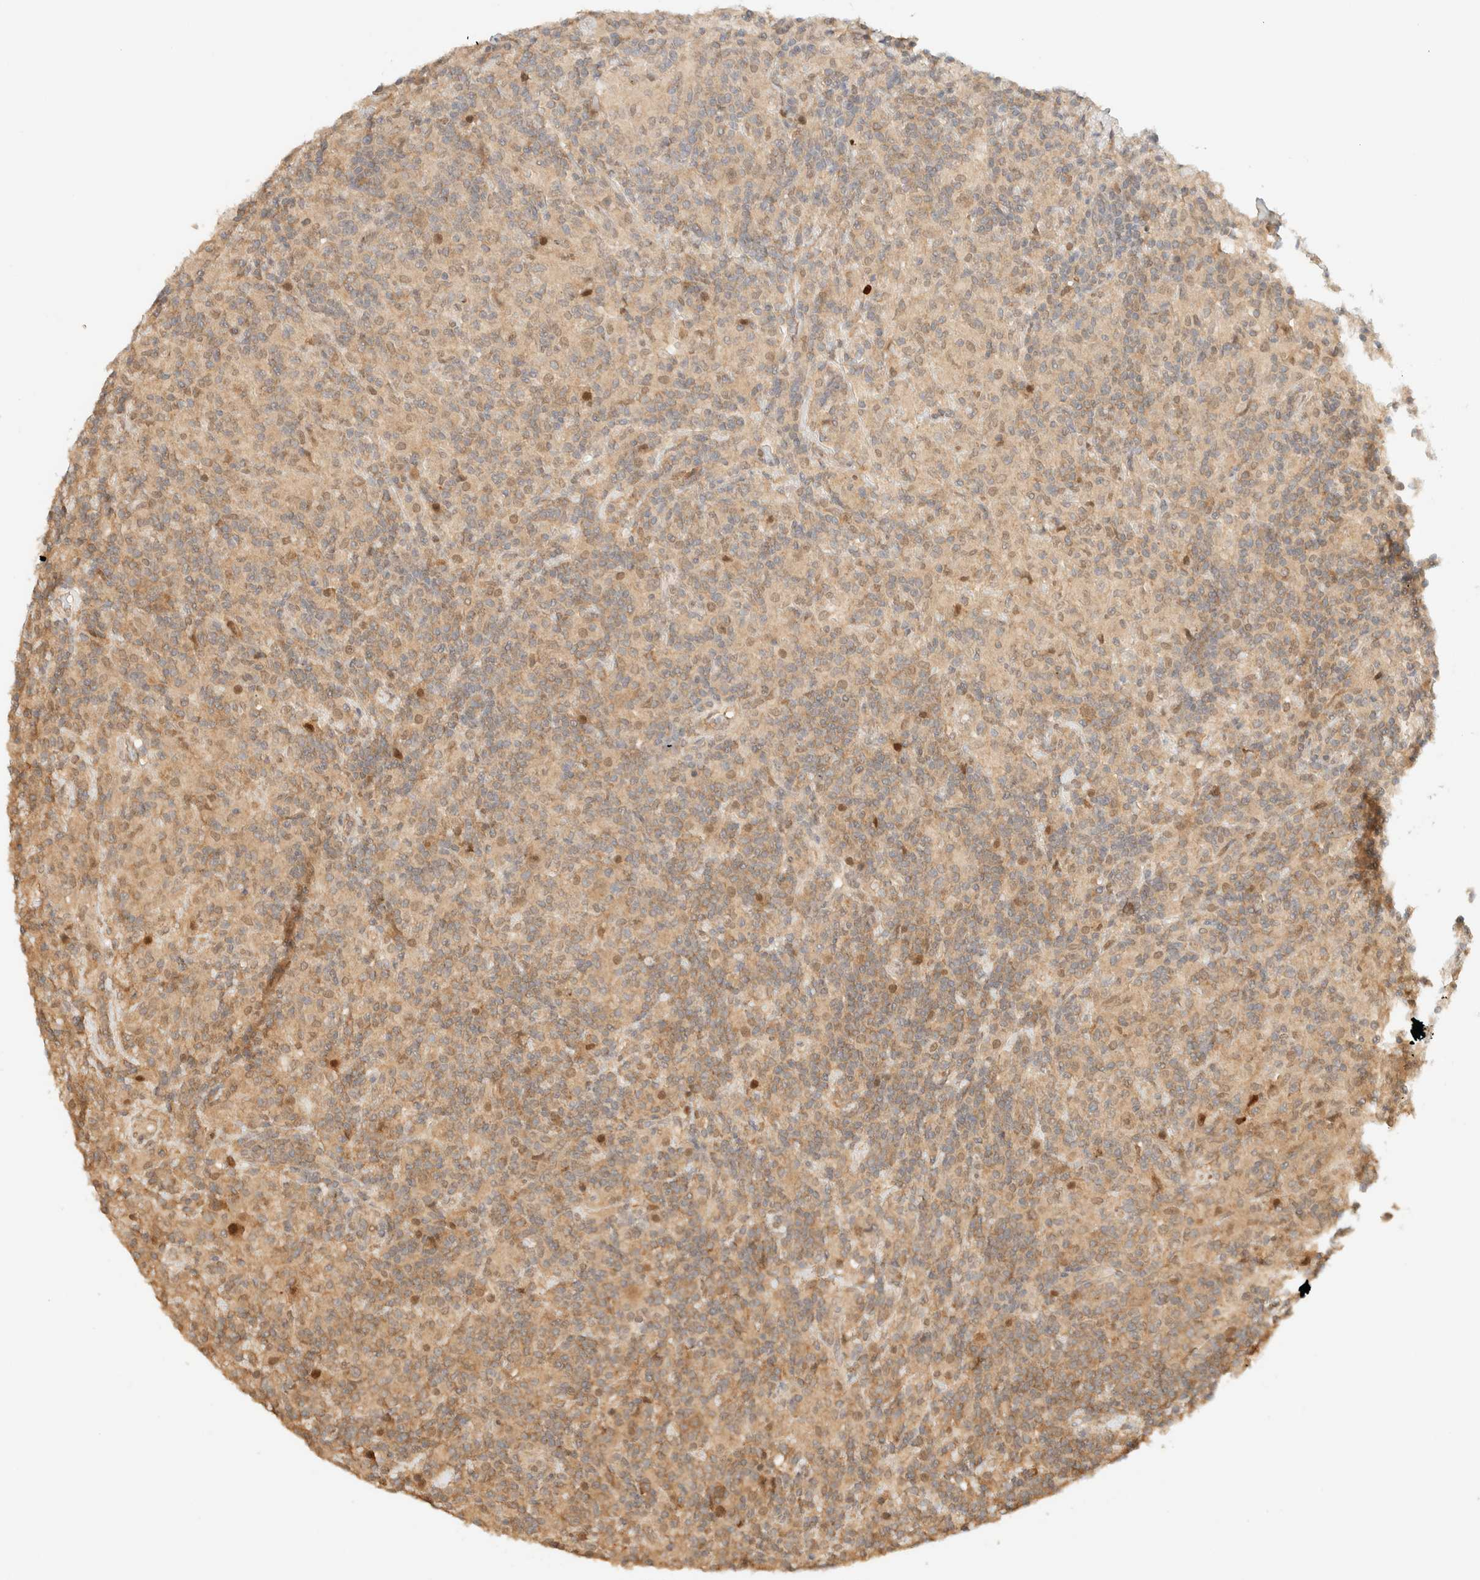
{"staining": {"intensity": "weak", "quantity": ">75%", "location": "nuclear"}, "tissue": "lymphoma", "cell_type": "Tumor cells", "image_type": "cancer", "snomed": [{"axis": "morphology", "description": "Hodgkin's disease, NOS"}, {"axis": "topography", "description": "Lymph node"}], "caption": "The image demonstrates immunohistochemical staining of lymphoma. There is weak nuclear staining is present in approximately >75% of tumor cells. The staining was performed using DAB to visualize the protein expression in brown, while the nuclei were stained in blue with hematoxylin (Magnification: 20x).", "gene": "ZBTB34", "patient": {"sex": "male", "age": 70}}